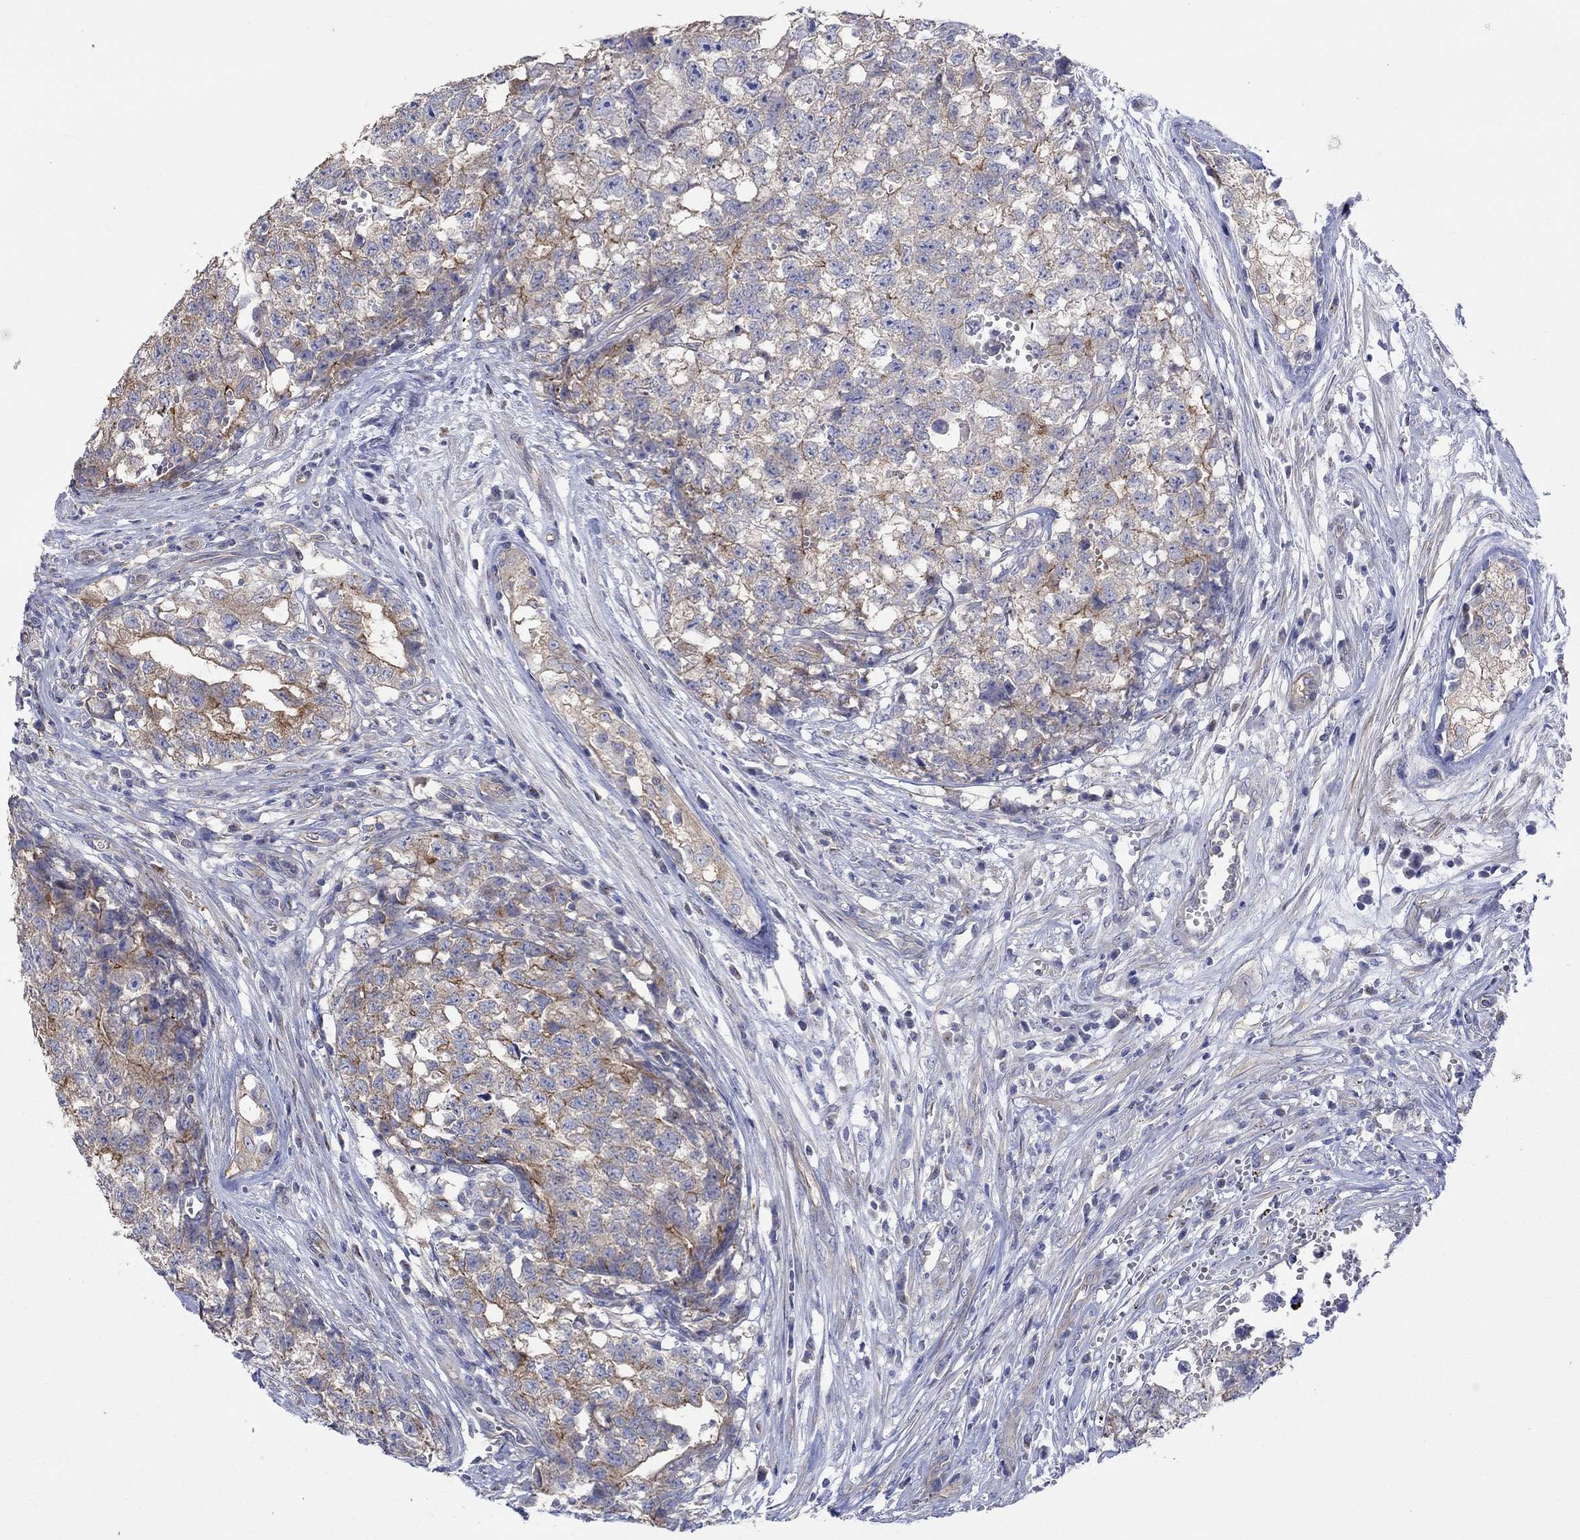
{"staining": {"intensity": "moderate", "quantity": "<25%", "location": "cytoplasmic/membranous"}, "tissue": "testis cancer", "cell_type": "Tumor cells", "image_type": "cancer", "snomed": [{"axis": "morphology", "description": "Seminoma, NOS"}, {"axis": "morphology", "description": "Carcinoma, Embryonal, NOS"}, {"axis": "topography", "description": "Testis"}], "caption": "Testis embryonal carcinoma tissue shows moderate cytoplasmic/membranous positivity in approximately <25% of tumor cells", "gene": "TPRN", "patient": {"sex": "male", "age": 22}}